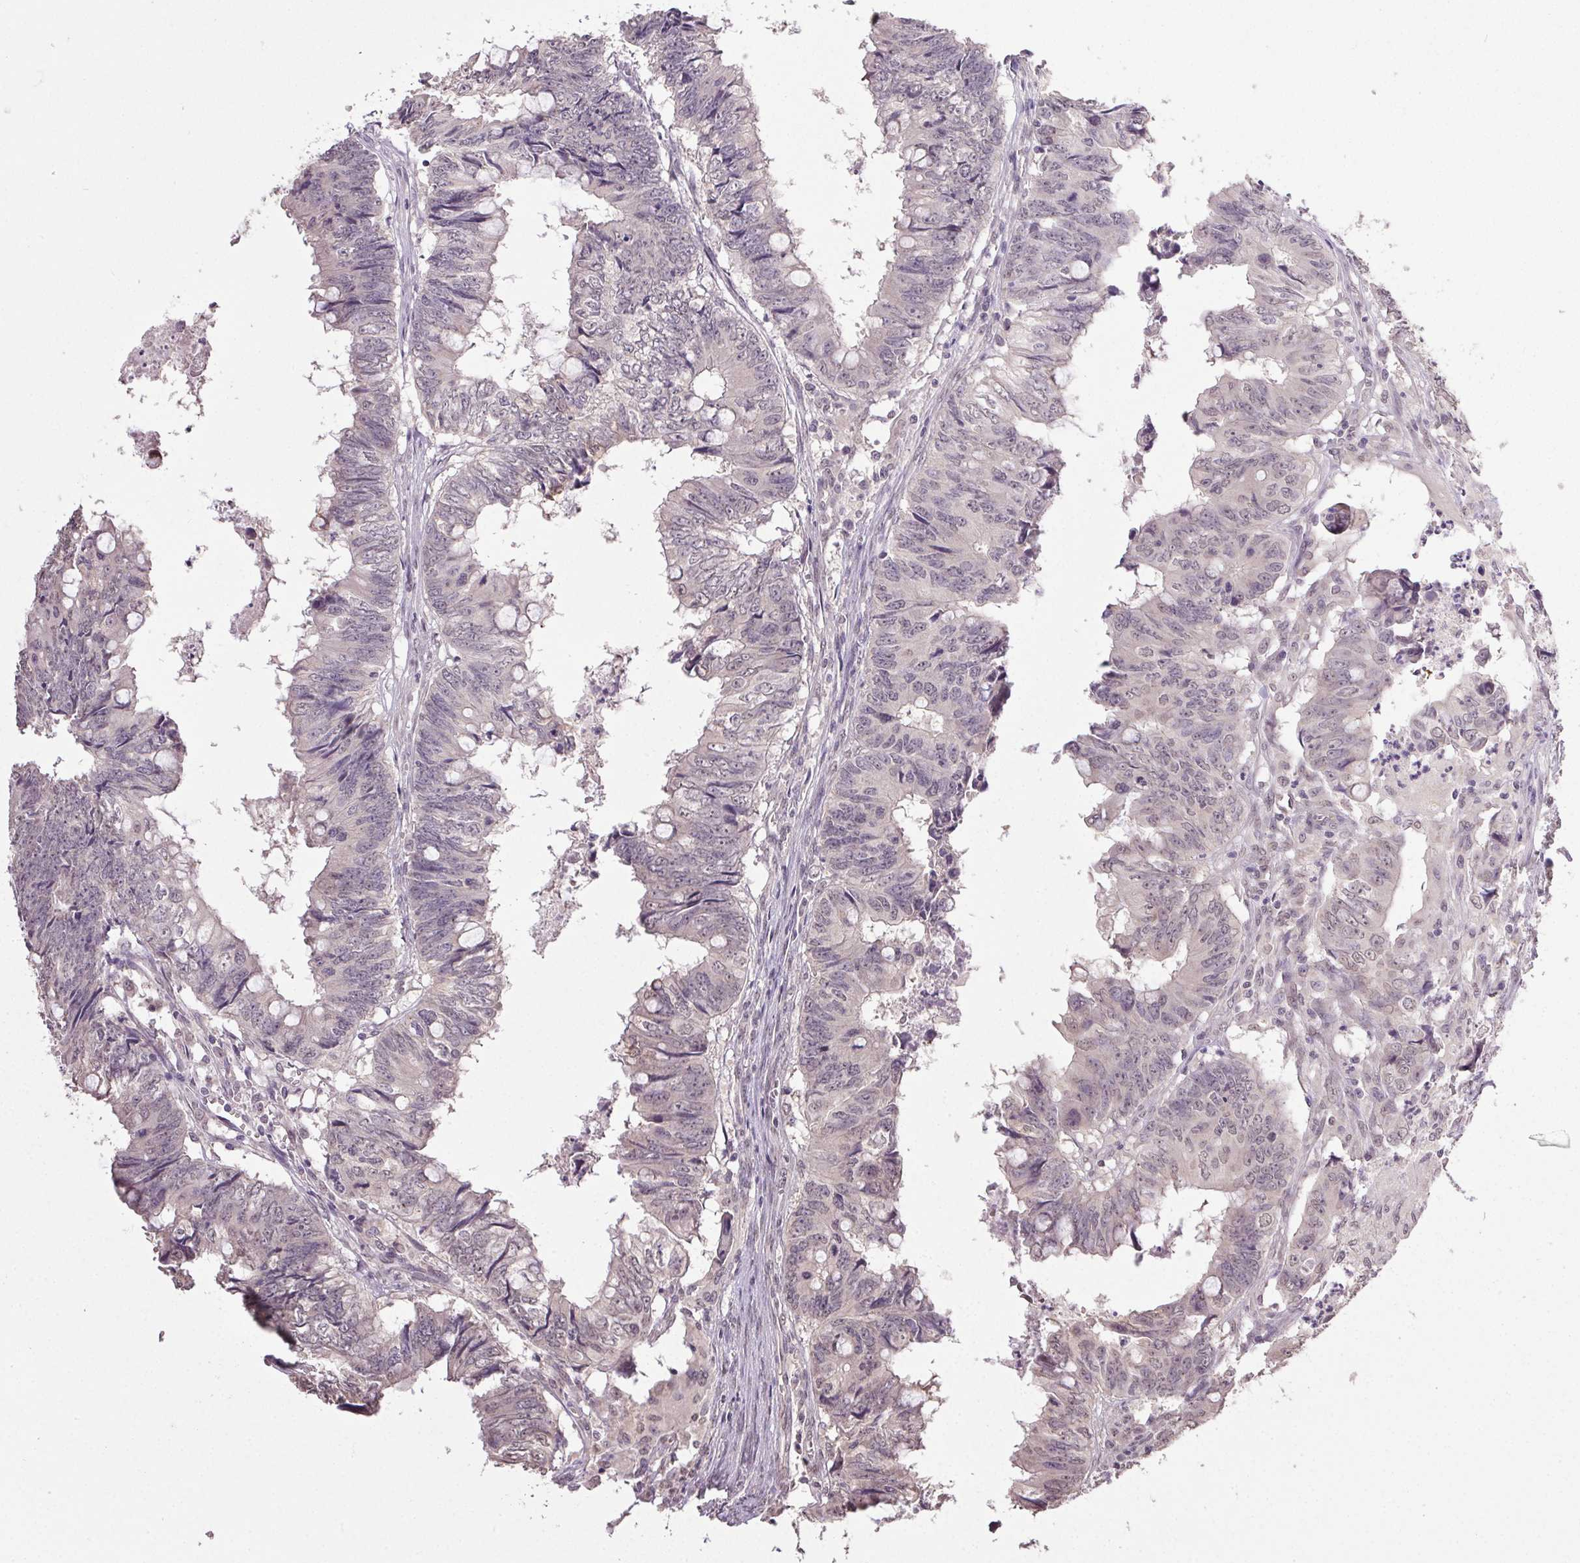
{"staining": {"intensity": "weak", "quantity": "<25%", "location": "cytoplasmic/membranous,nuclear"}, "tissue": "colorectal cancer", "cell_type": "Tumor cells", "image_type": "cancer", "snomed": [{"axis": "morphology", "description": "Adenocarcinoma, NOS"}, {"axis": "topography", "description": "Colon"}], "caption": "Tumor cells are negative for protein expression in human colorectal cancer (adenocarcinoma). (DAB (3,3'-diaminobenzidine) IHC visualized using brightfield microscopy, high magnification).", "gene": "PPP4R4", "patient": {"sex": "female", "age": 82}}